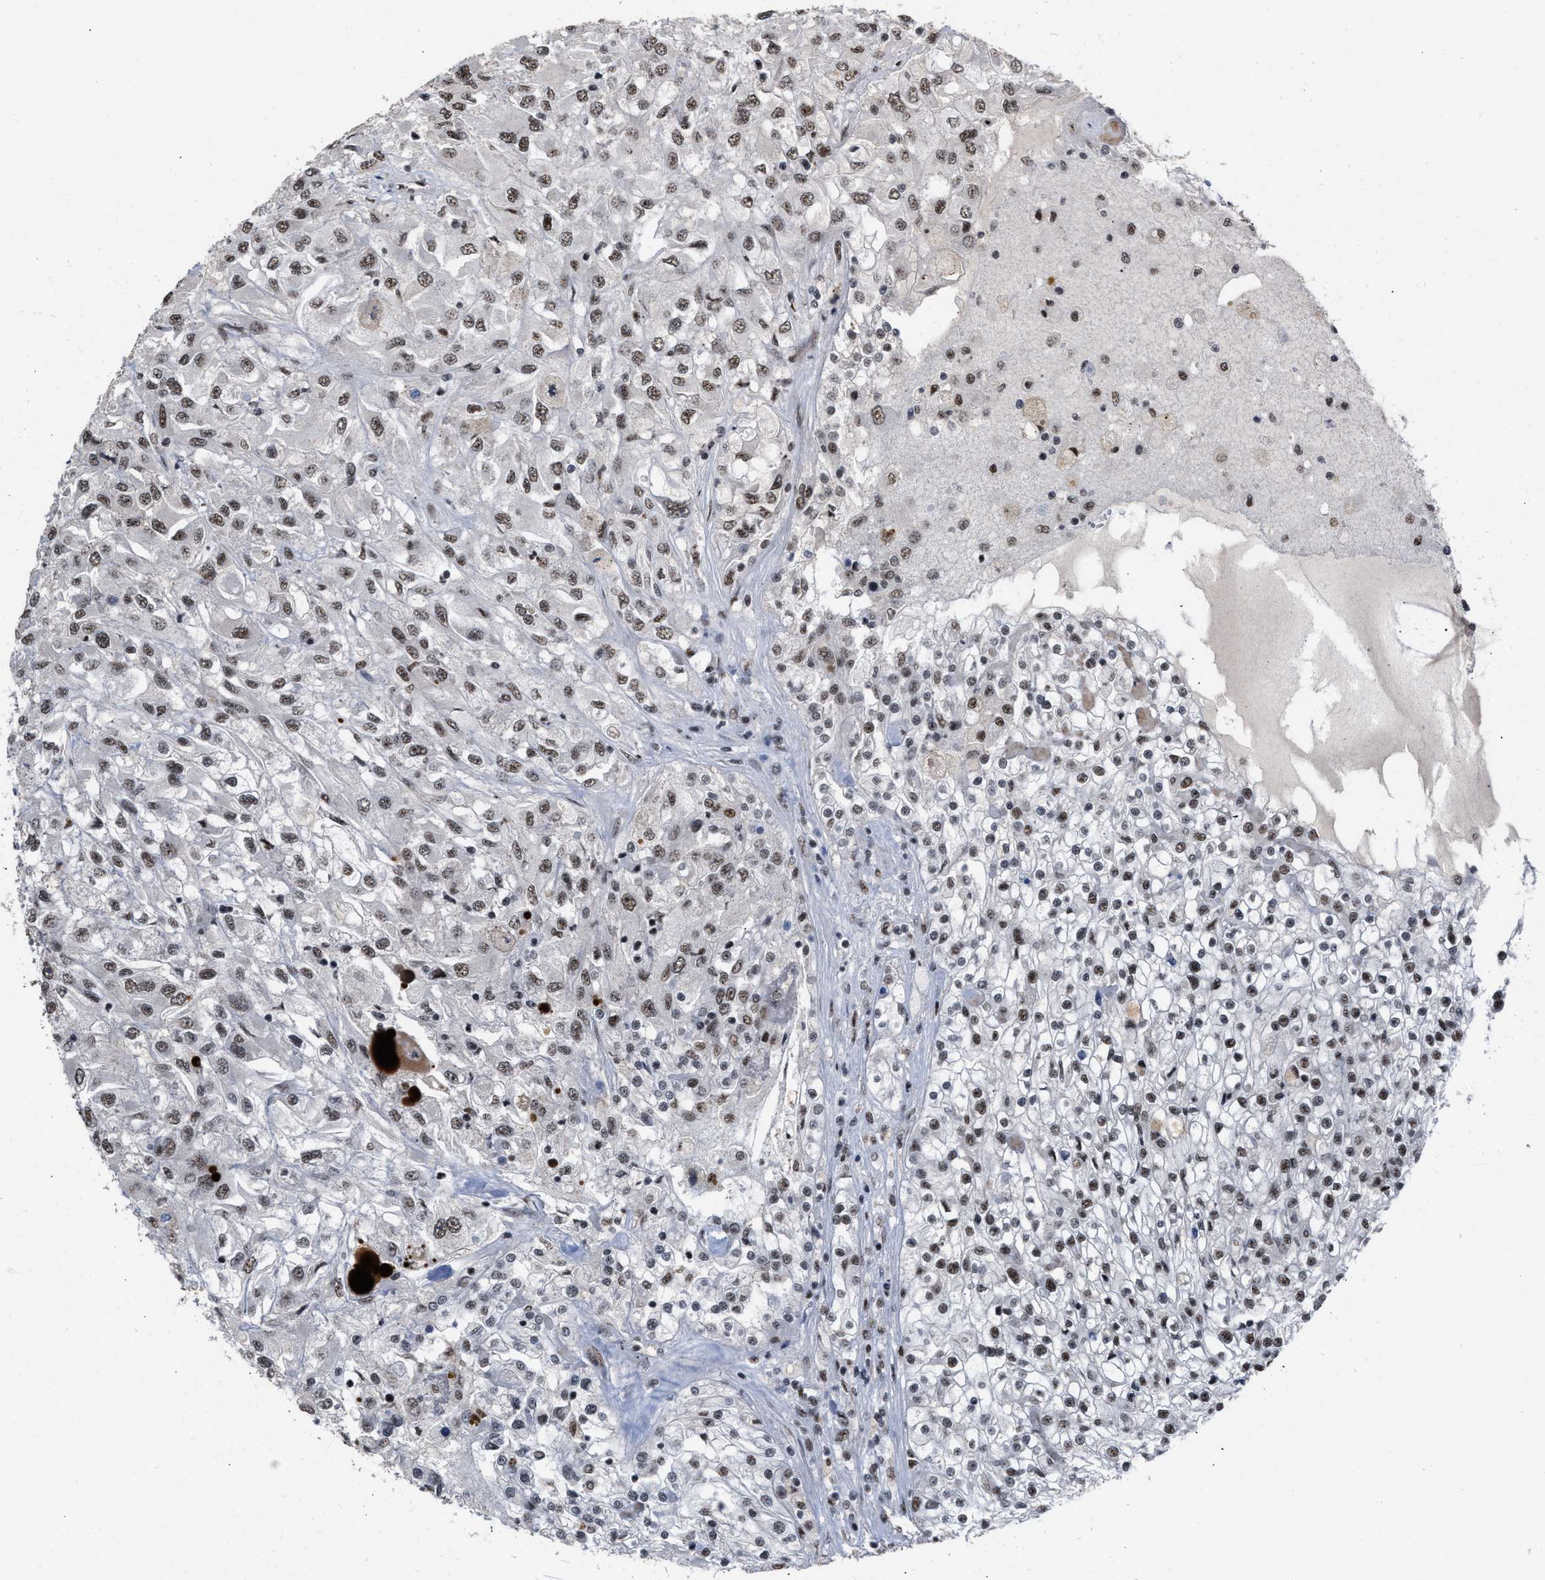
{"staining": {"intensity": "moderate", "quantity": ">75%", "location": "nuclear"}, "tissue": "renal cancer", "cell_type": "Tumor cells", "image_type": "cancer", "snomed": [{"axis": "morphology", "description": "Adenocarcinoma, NOS"}, {"axis": "topography", "description": "Kidney"}], "caption": "Brown immunohistochemical staining in human renal cancer (adenocarcinoma) displays moderate nuclear staining in about >75% of tumor cells. (DAB IHC with brightfield microscopy, high magnification).", "gene": "EIF4A3", "patient": {"sex": "female", "age": 52}}